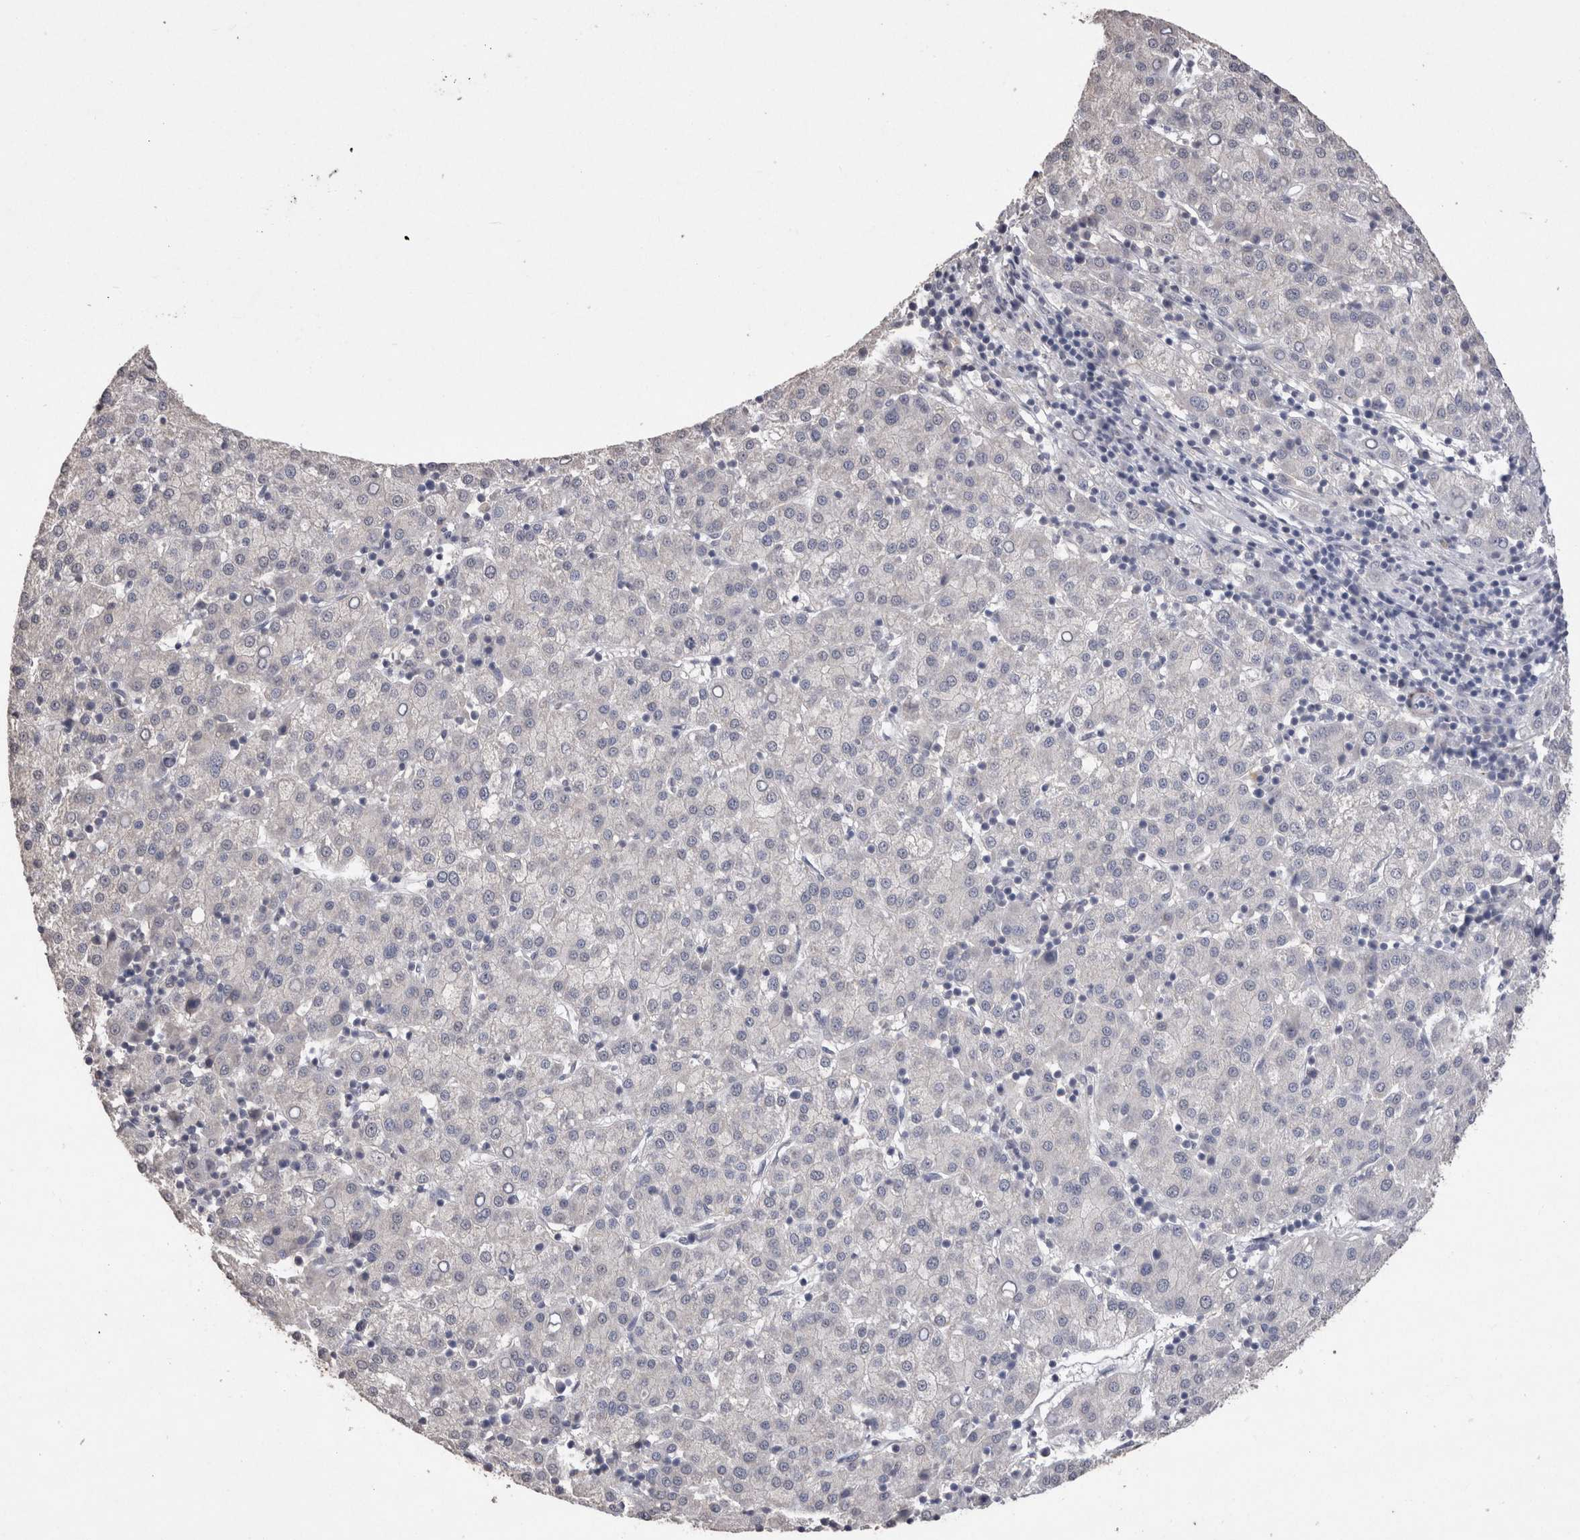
{"staining": {"intensity": "negative", "quantity": "none", "location": "none"}, "tissue": "liver cancer", "cell_type": "Tumor cells", "image_type": "cancer", "snomed": [{"axis": "morphology", "description": "Carcinoma, Hepatocellular, NOS"}, {"axis": "topography", "description": "Liver"}], "caption": "Human hepatocellular carcinoma (liver) stained for a protein using IHC shows no positivity in tumor cells.", "gene": "CDH6", "patient": {"sex": "female", "age": 58}}